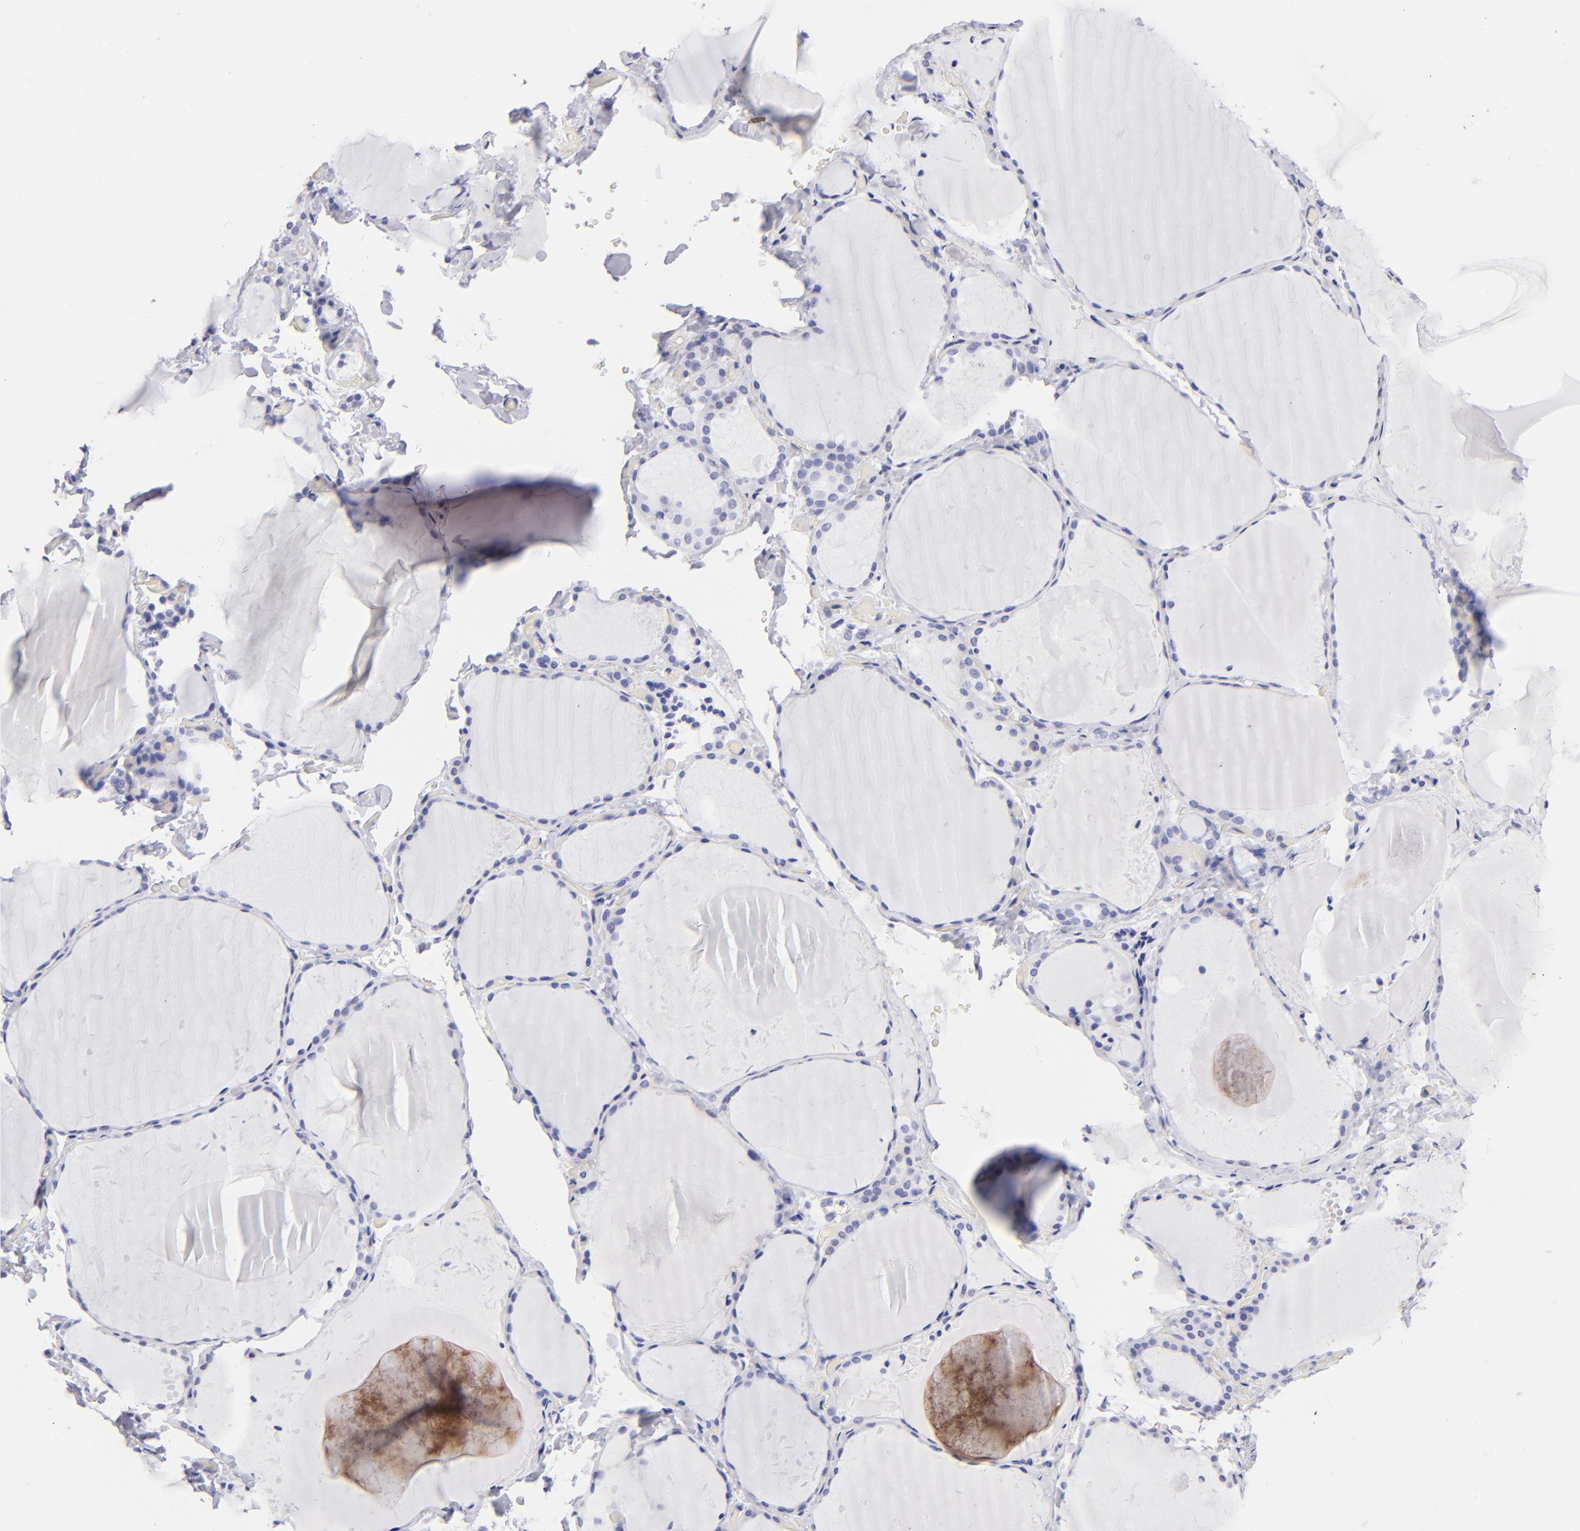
{"staining": {"intensity": "negative", "quantity": "none", "location": "none"}, "tissue": "thyroid gland", "cell_type": "Glandular cells", "image_type": "normal", "snomed": [{"axis": "morphology", "description": "Normal tissue, NOS"}, {"axis": "topography", "description": "Thyroid gland"}], "caption": "Protein analysis of normal thyroid gland reveals no significant positivity in glandular cells. Brightfield microscopy of immunohistochemistry stained with DAB (brown) and hematoxylin (blue), captured at high magnification.", "gene": "SLC1A3", "patient": {"sex": "female", "age": 22}}